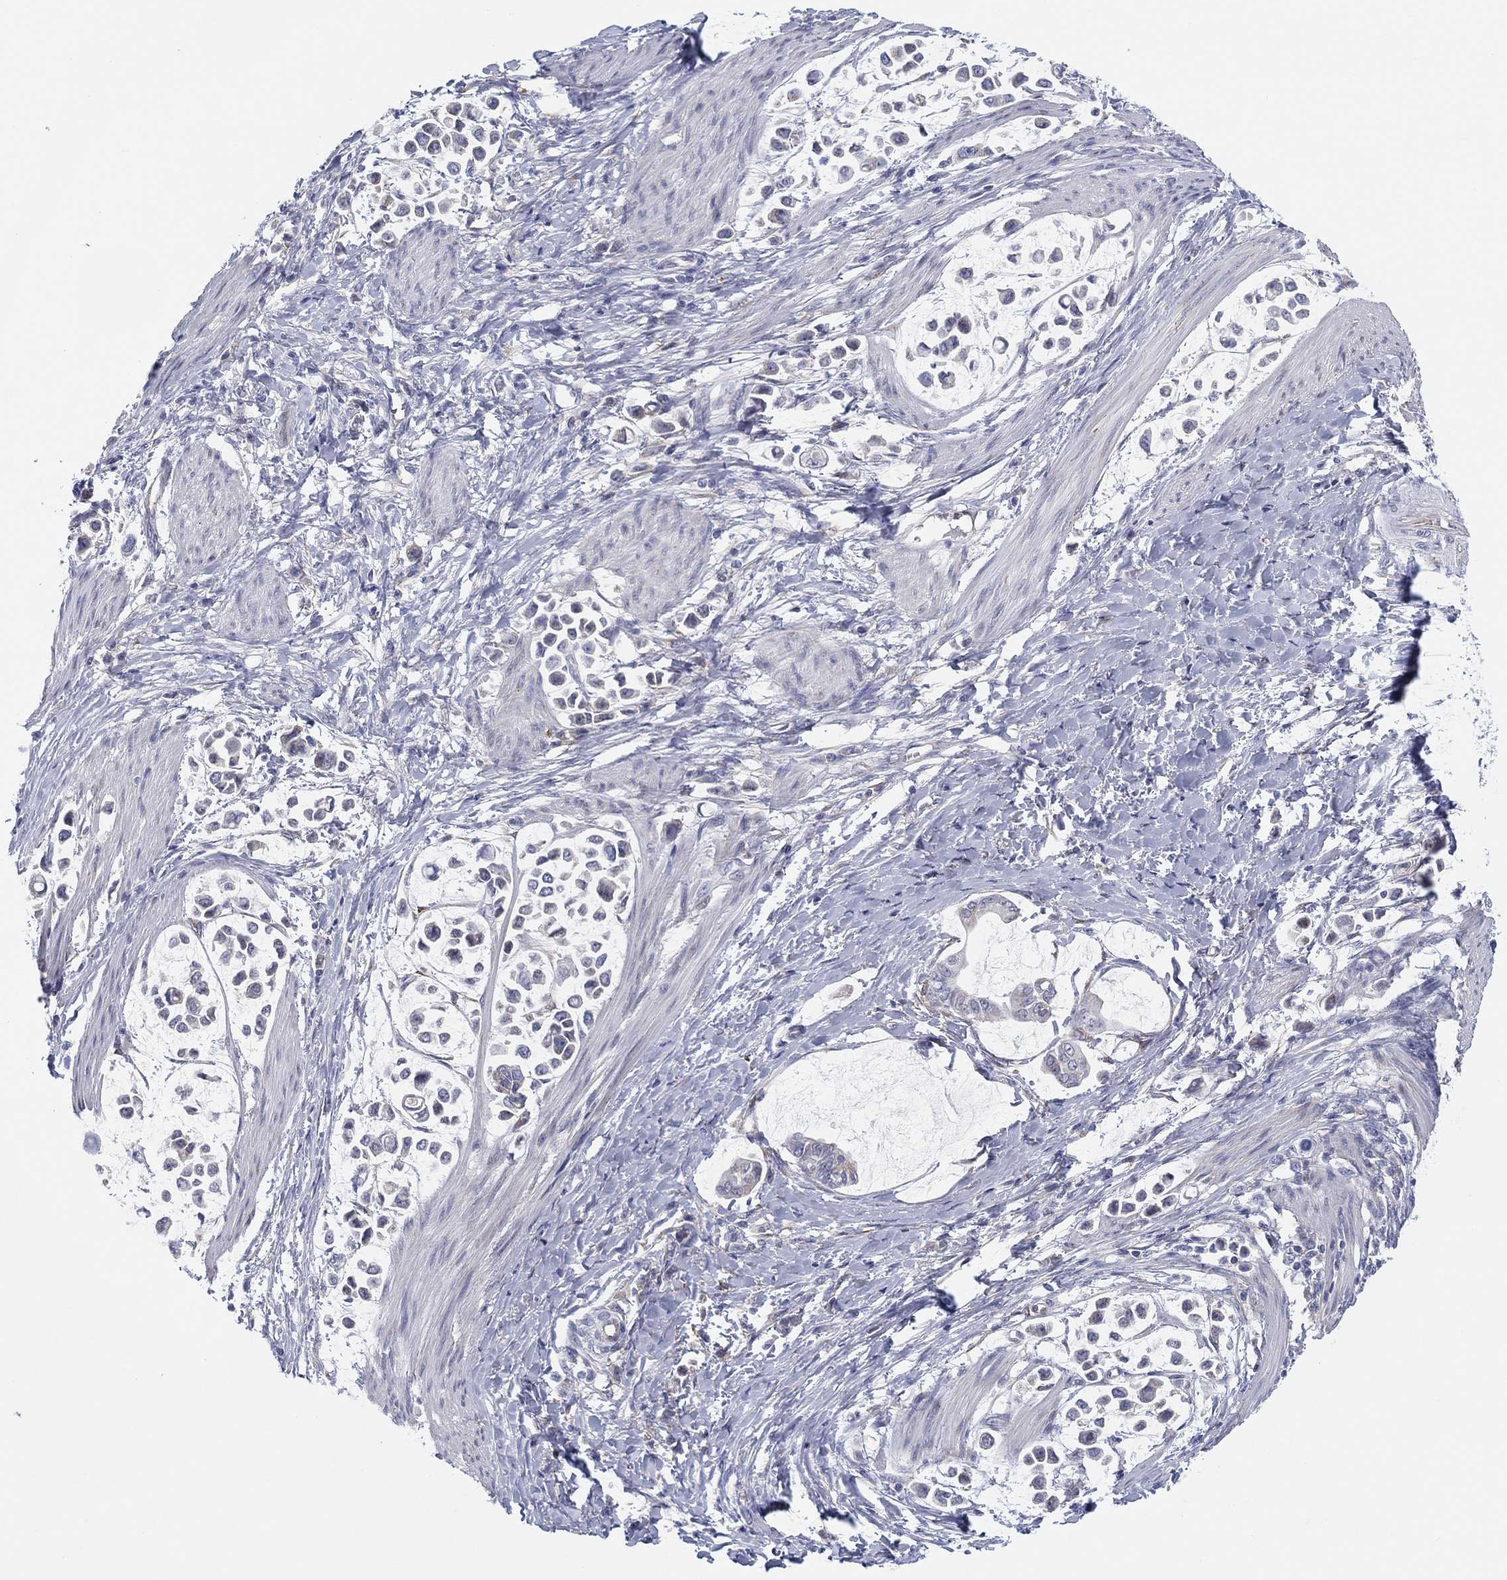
{"staining": {"intensity": "negative", "quantity": "none", "location": "none"}, "tissue": "stomach cancer", "cell_type": "Tumor cells", "image_type": "cancer", "snomed": [{"axis": "morphology", "description": "Adenocarcinoma, NOS"}, {"axis": "topography", "description": "Stomach"}], "caption": "An IHC image of stomach cancer is shown. There is no staining in tumor cells of stomach cancer.", "gene": "MLF1", "patient": {"sex": "male", "age": 82}}